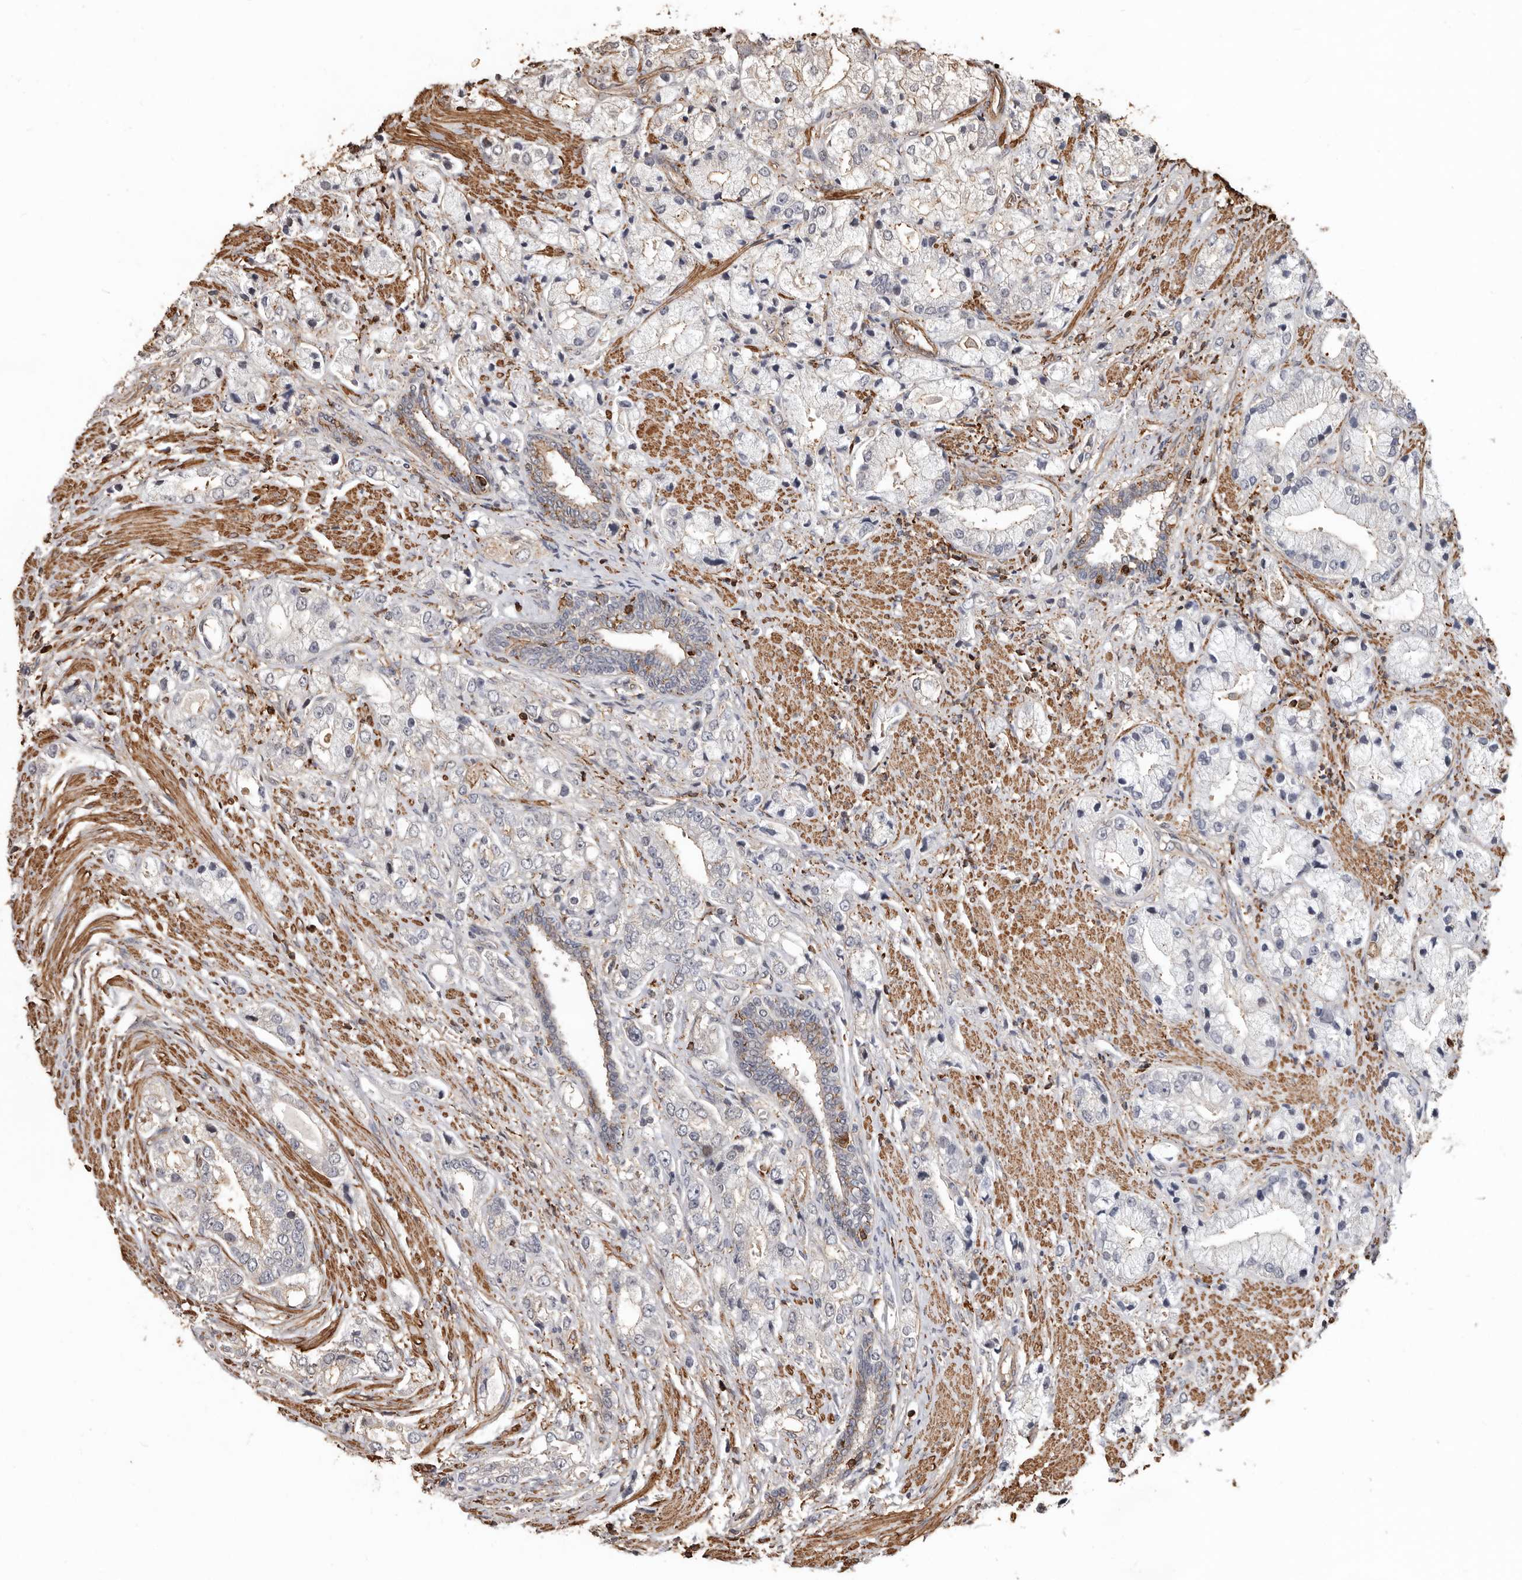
{"staining": {"intensity": "weak", "quantity": "<25%", "location": "cytoplasmic/membranous"}, "tissue": "prostate cancer", "cell_type": "Tumor cells", "image_type": "cancer", "snomed": [{"axis": "morphology", "description": "Adenocarcinoma, High grade"}, {"axis": "topography", "description": "Prostate"}], "caption": "This histopathology image is of prostate cancer stained with immunohistochemistry (IHC) to label a protein in brown with the nuclei are counter-stained blue. There is no expression in tumor cells. (Brightfield microscopy of DAB IHC at high magnification).", "gene": "GSK3A", "patient": {"sex": "male", "age": 50}}